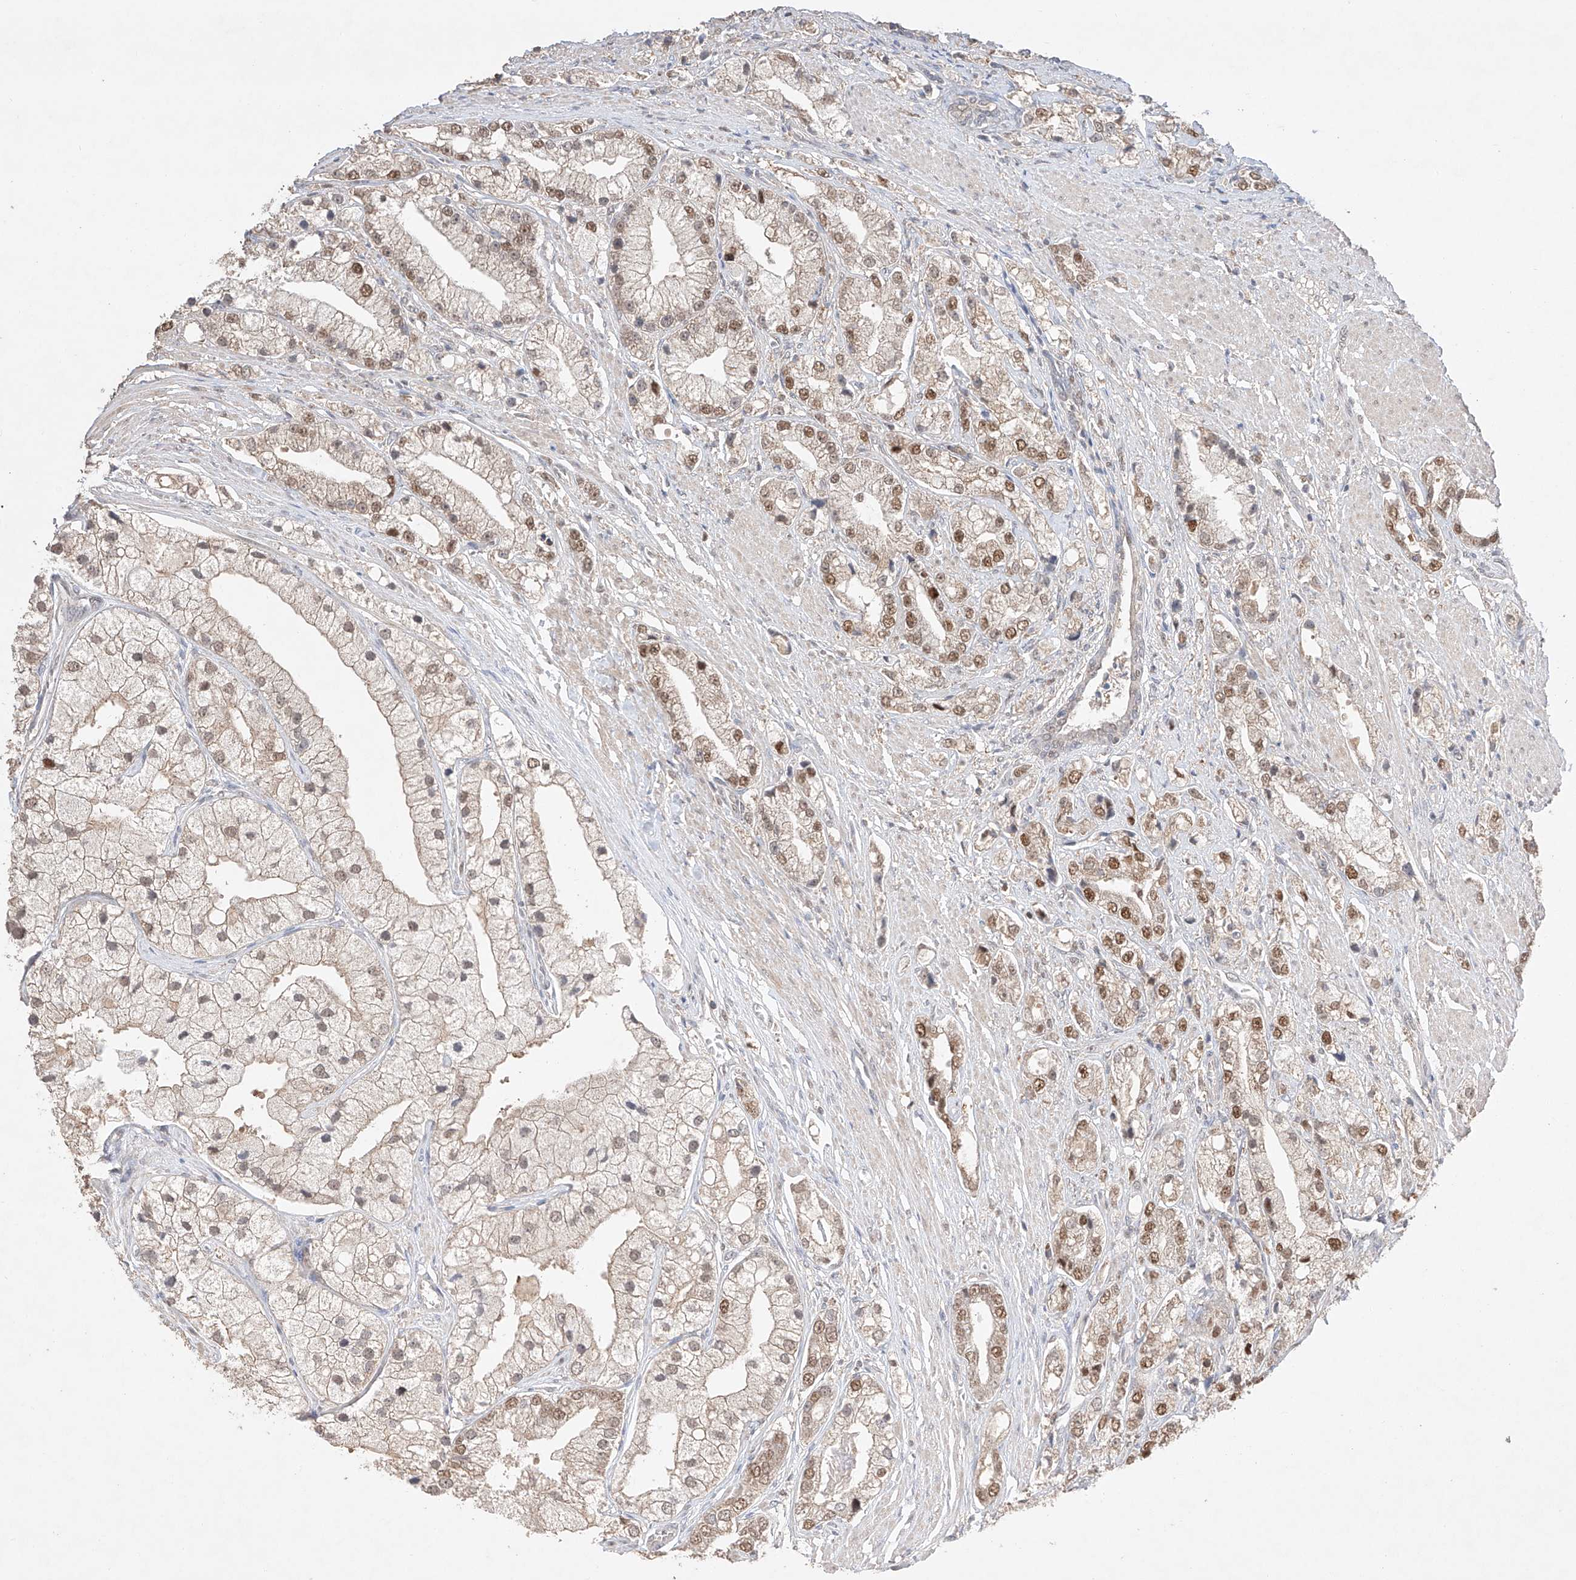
{"staining": {"intensity": "moderate", "quantity": "25%-75%", "location": "nuclear"}, "tissue": "prostate cancer", "cell_type": "Tumor cells", "image_type": "cancer", "snomed": [{"axis": "morphology", "description": "Adenocarcinoma, High grade"}, {"axis": "topography", "description": "Prostate"}], "caption": "Protein staining of adenocarcinoma (high-grade) (prostate) tissue shows moderate nuclear expression in approximately 25%-75% of tumor cells.", "gene": "APIP", "patient": {"sex": "male", "age": 50}}